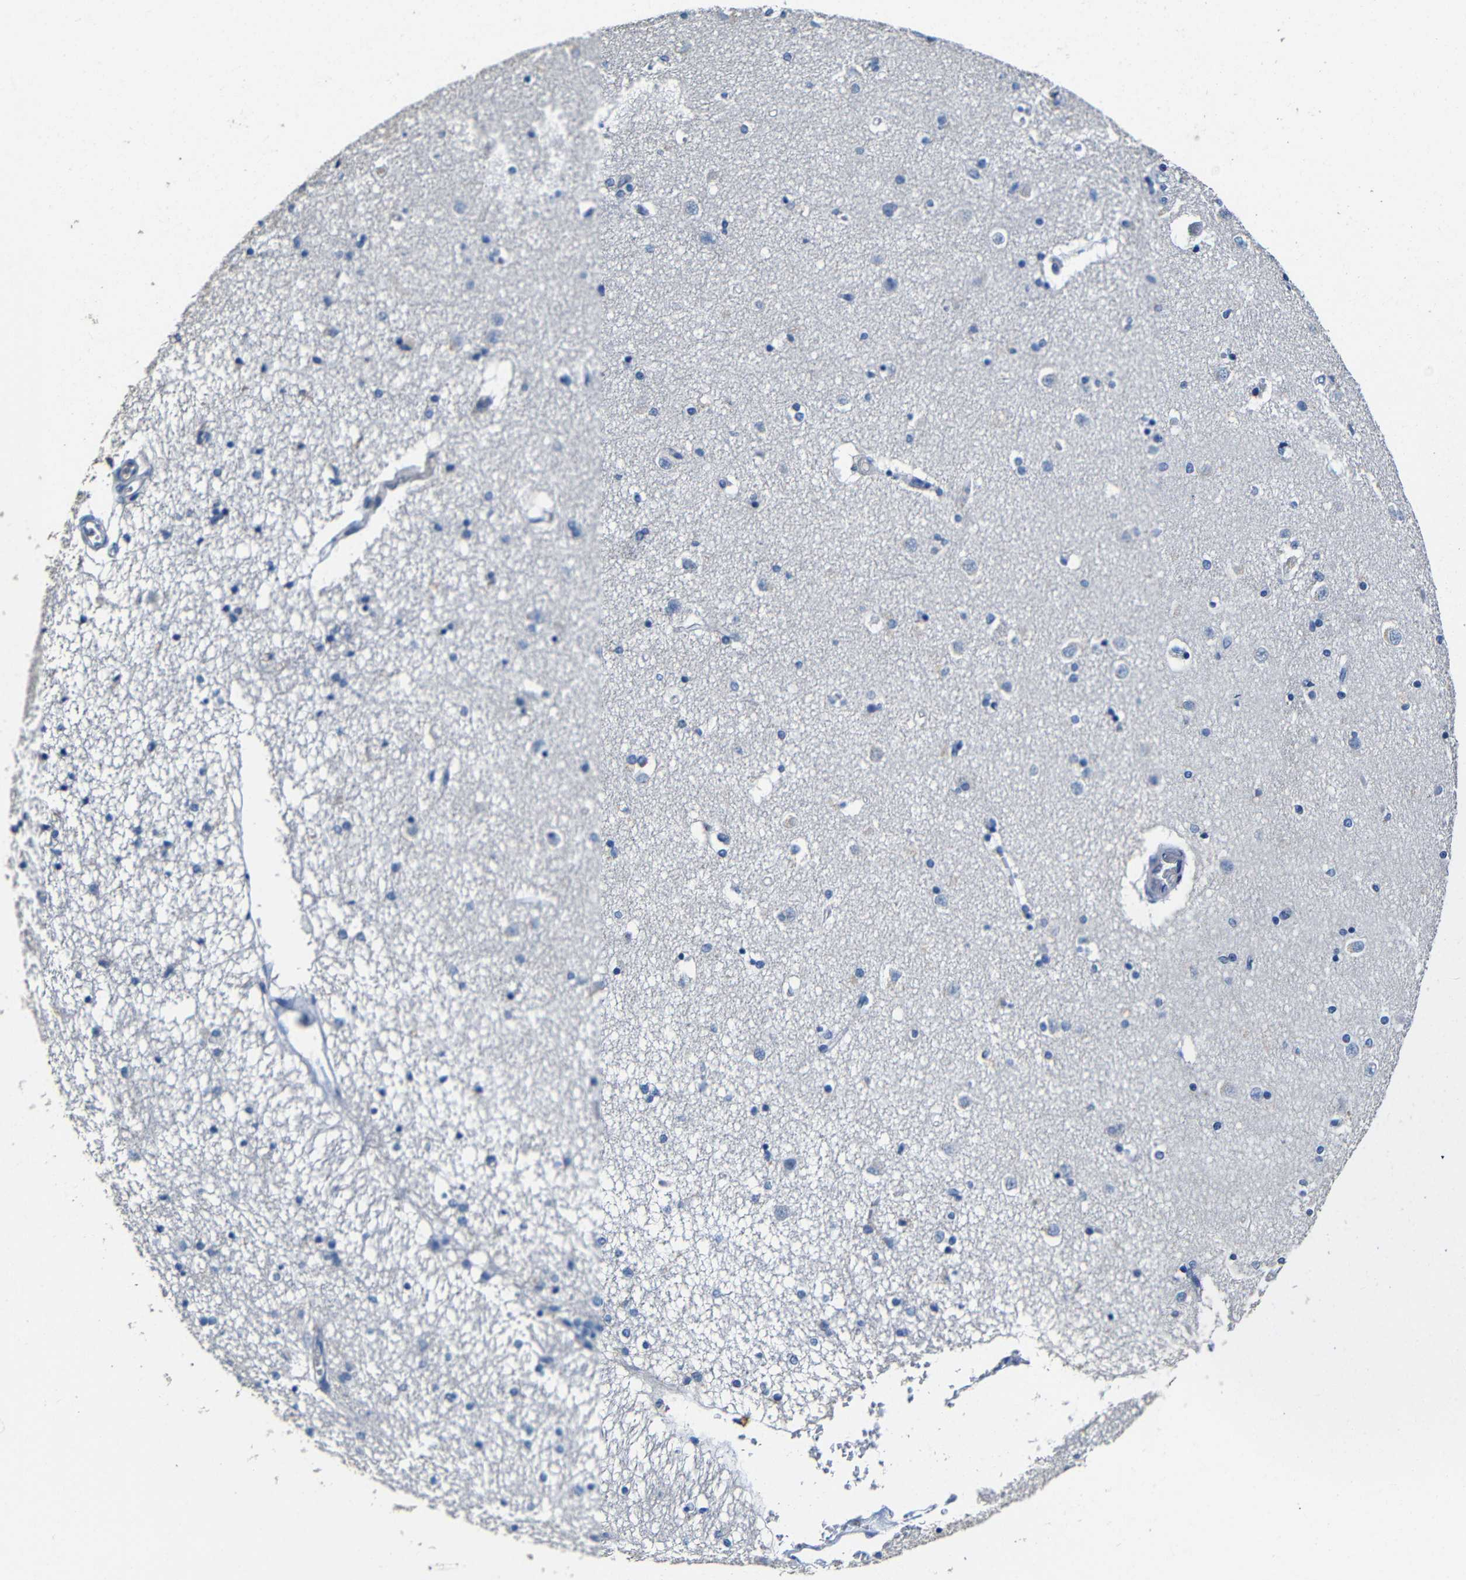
{"staining": {"intensity": "negative", "quantity": "none", "location": "none"}, "tissue": "caudate", "cell_type": "Glial cells", "image_type": "normal", "snomed": [{"axis": "morphology", "description": "Normal tissue, NOS"}, {"axis": "topography", "description": "Lateral ventricle wall"}], "caption": "An immunohistochemistry (IHC) histopathology image of benign caudate is shown. There is no staining in glial cells of caudate.", "gene": "ACKR2", "patient": {"sex": "female", "age": 54}}